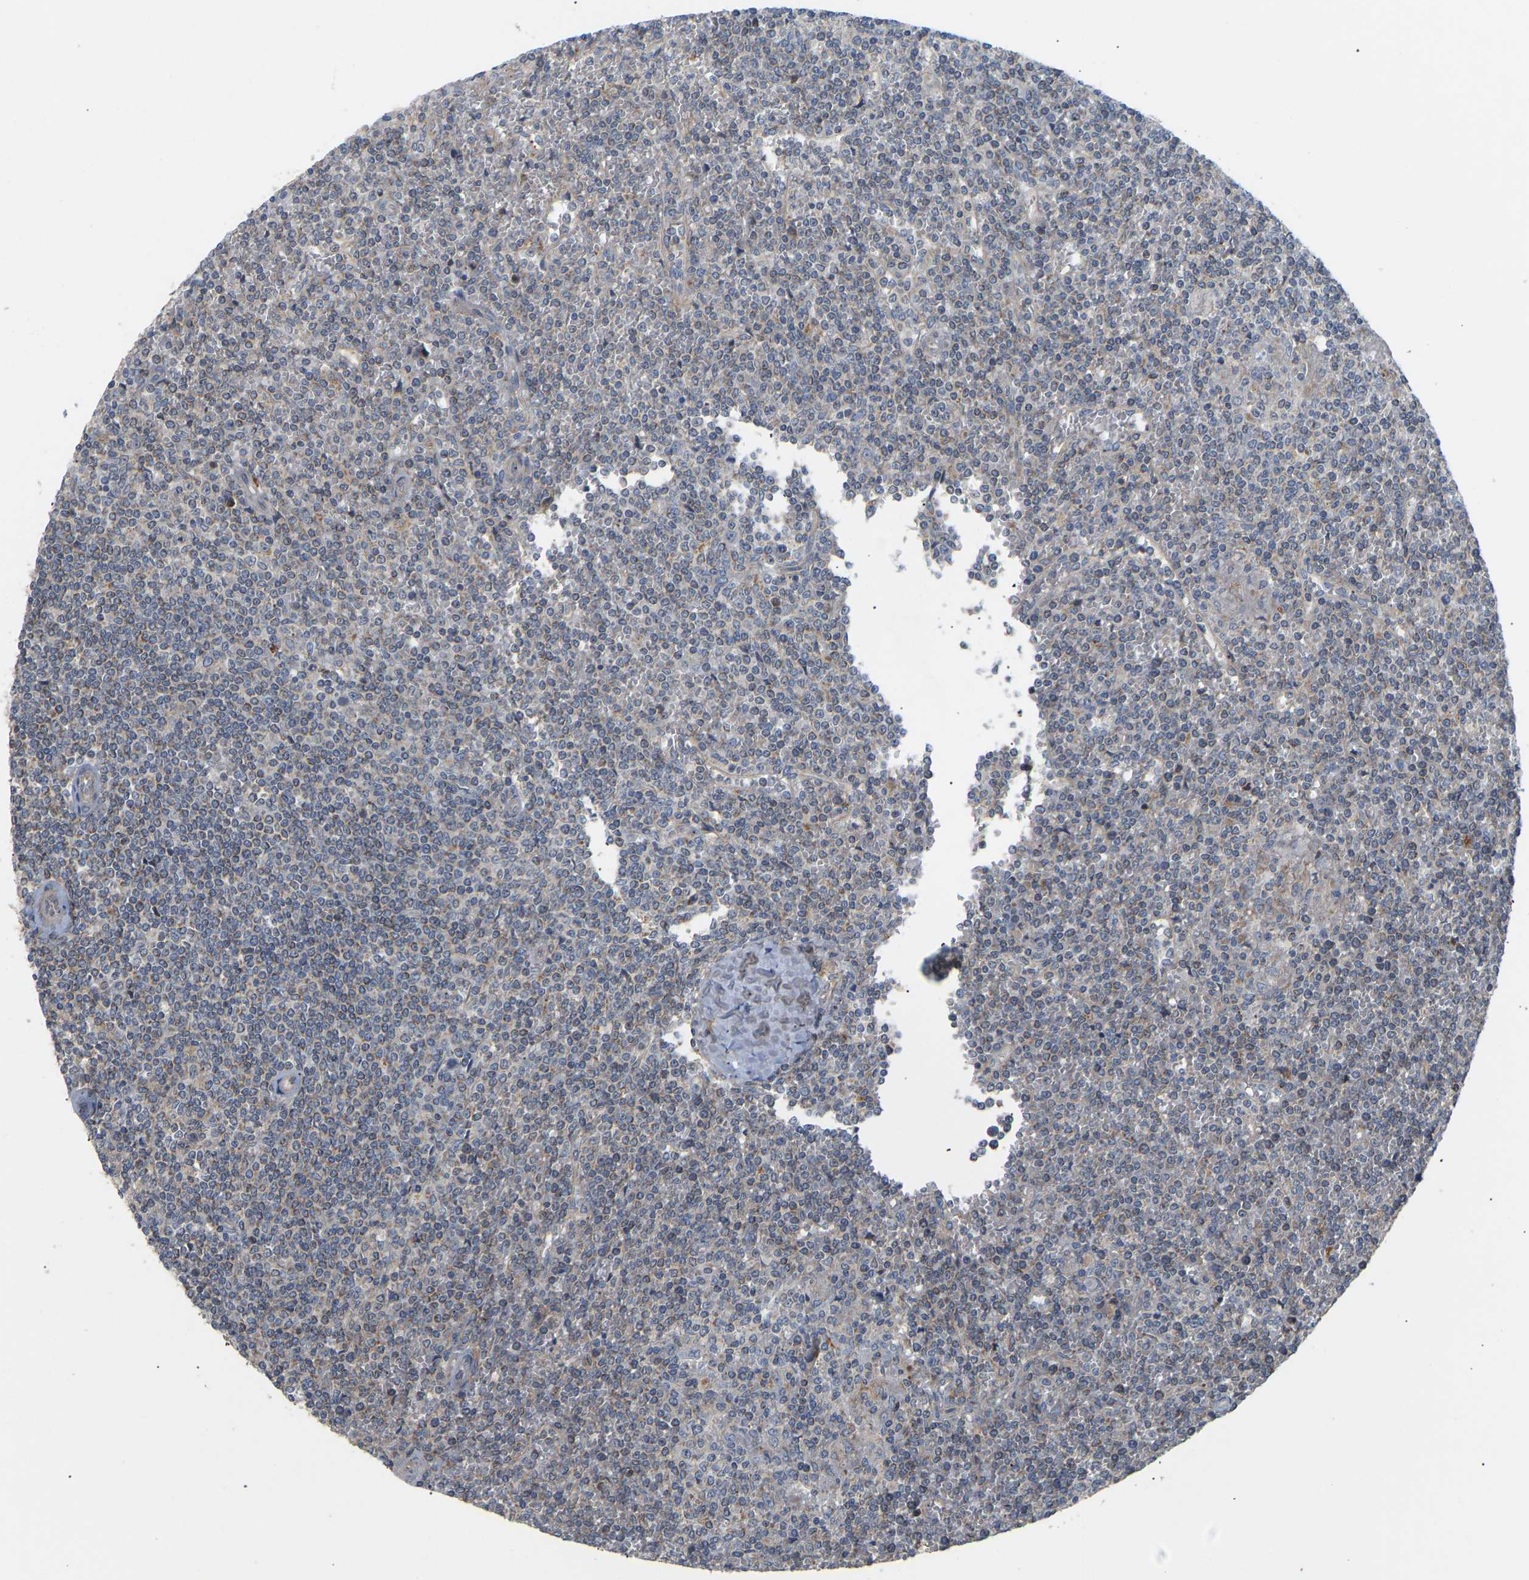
{"staining": {"intensity": "weak", "quantity": "<25%", "location": "cytoplasmic/membranous"}, "tissue": "lymphoma", "cell_type": "Tumor cells", "image_type": "cancer", "snomed": [{"axis": "morphology", "description": "Malignant lymphoma, non-Hodgkin's type, Low grade"}, {"axis": "topography", "description": "Spleen"}], "caption": "Immunohistochemistry micrograph of low-grade malignant lymphoma, non-Hodgkin's type stained for a protein (brown), which reveals no expression in tumor cells. (Brightfield microscopy of DAB IHC at high magnification).", "gene": "HACD2", "patient": {"sex": "female", "age": 19}}